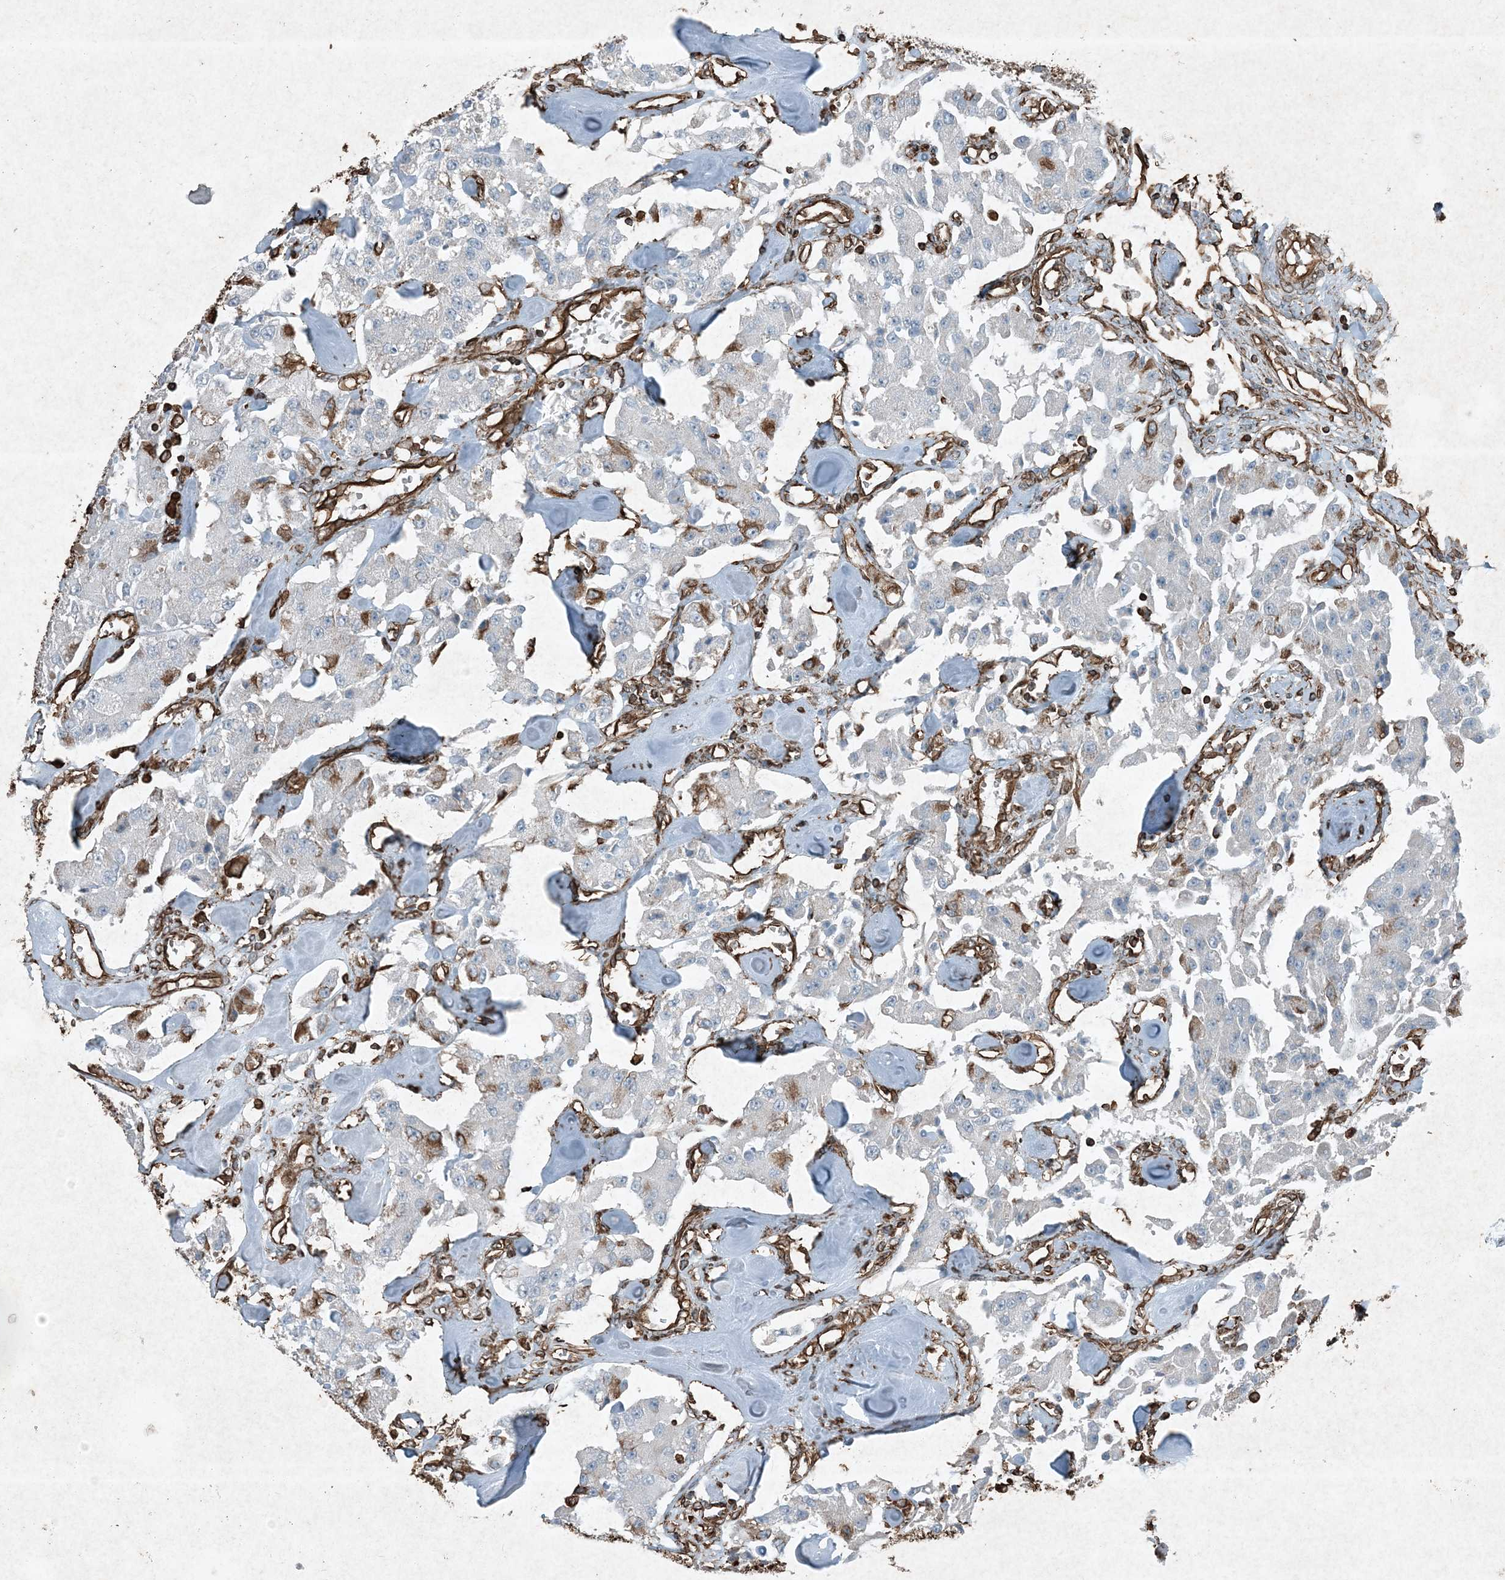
{"staining": {"intensity": "moderate", "quantity": "<25%", "location": "cytoplasmic/membranous"}, "tissue": "carcinoid", "cell_type": "Tumor cells", "image_type": "cancer", "snomed": [{"axis": "morphology", "description": "Carcinoid, malignant, NOS"}, {"axis": "topography", "description": "Pancreas"}], "caption": "Protein expression analysis of carcinoid exhibits moderate cytoplasmic/membranous expression in approximately <25% of tumor cells. Immunohistochemistry stains the protein in brown and the nuclei are stained blue.", "gene": "RYK", "patient": {"sex": "male", "age": 41}}